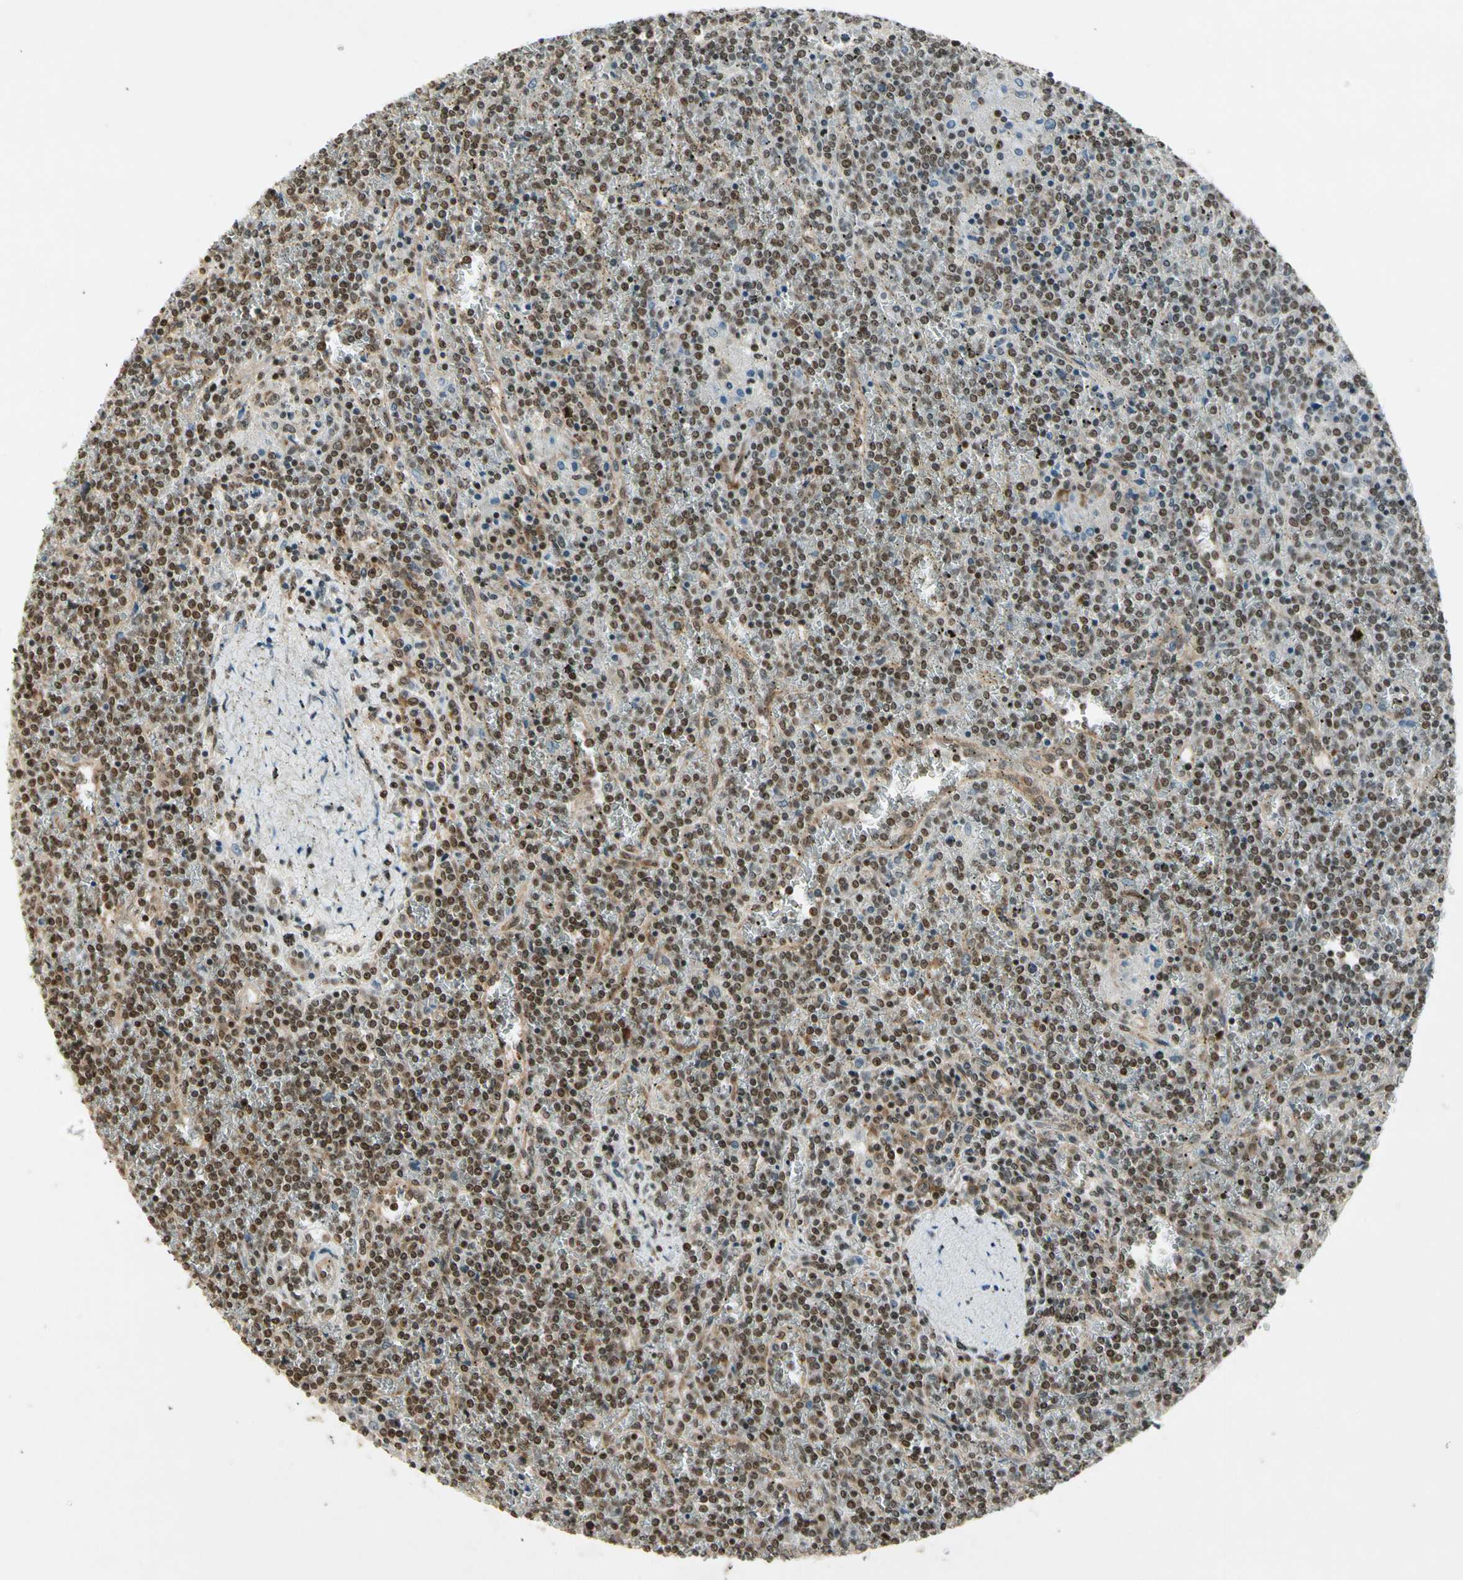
{"staining": {"intensity": "weak", "quantity": "25%-75%", "location": "nuclear"}, "tissue": "lymphoma", "cell_type": "Tumor cells", "image_type": "cancer", "snomed": [{"axis": "morphology", "description": "Malignant lymphoma, non-Hodgkin's type, Low grade"}, {"axis": "topography", "description": "Spleen"}], "caption": "This histopathology image reveals immunohistochemistry staining of human malignant lymphoma, non-Hodgkin's type (low-grade), with low weak nuclear staining in about 25%-75% of tumor cells.", "gene": "SMN2", "patient": {"sex": "female", "age": 19}}